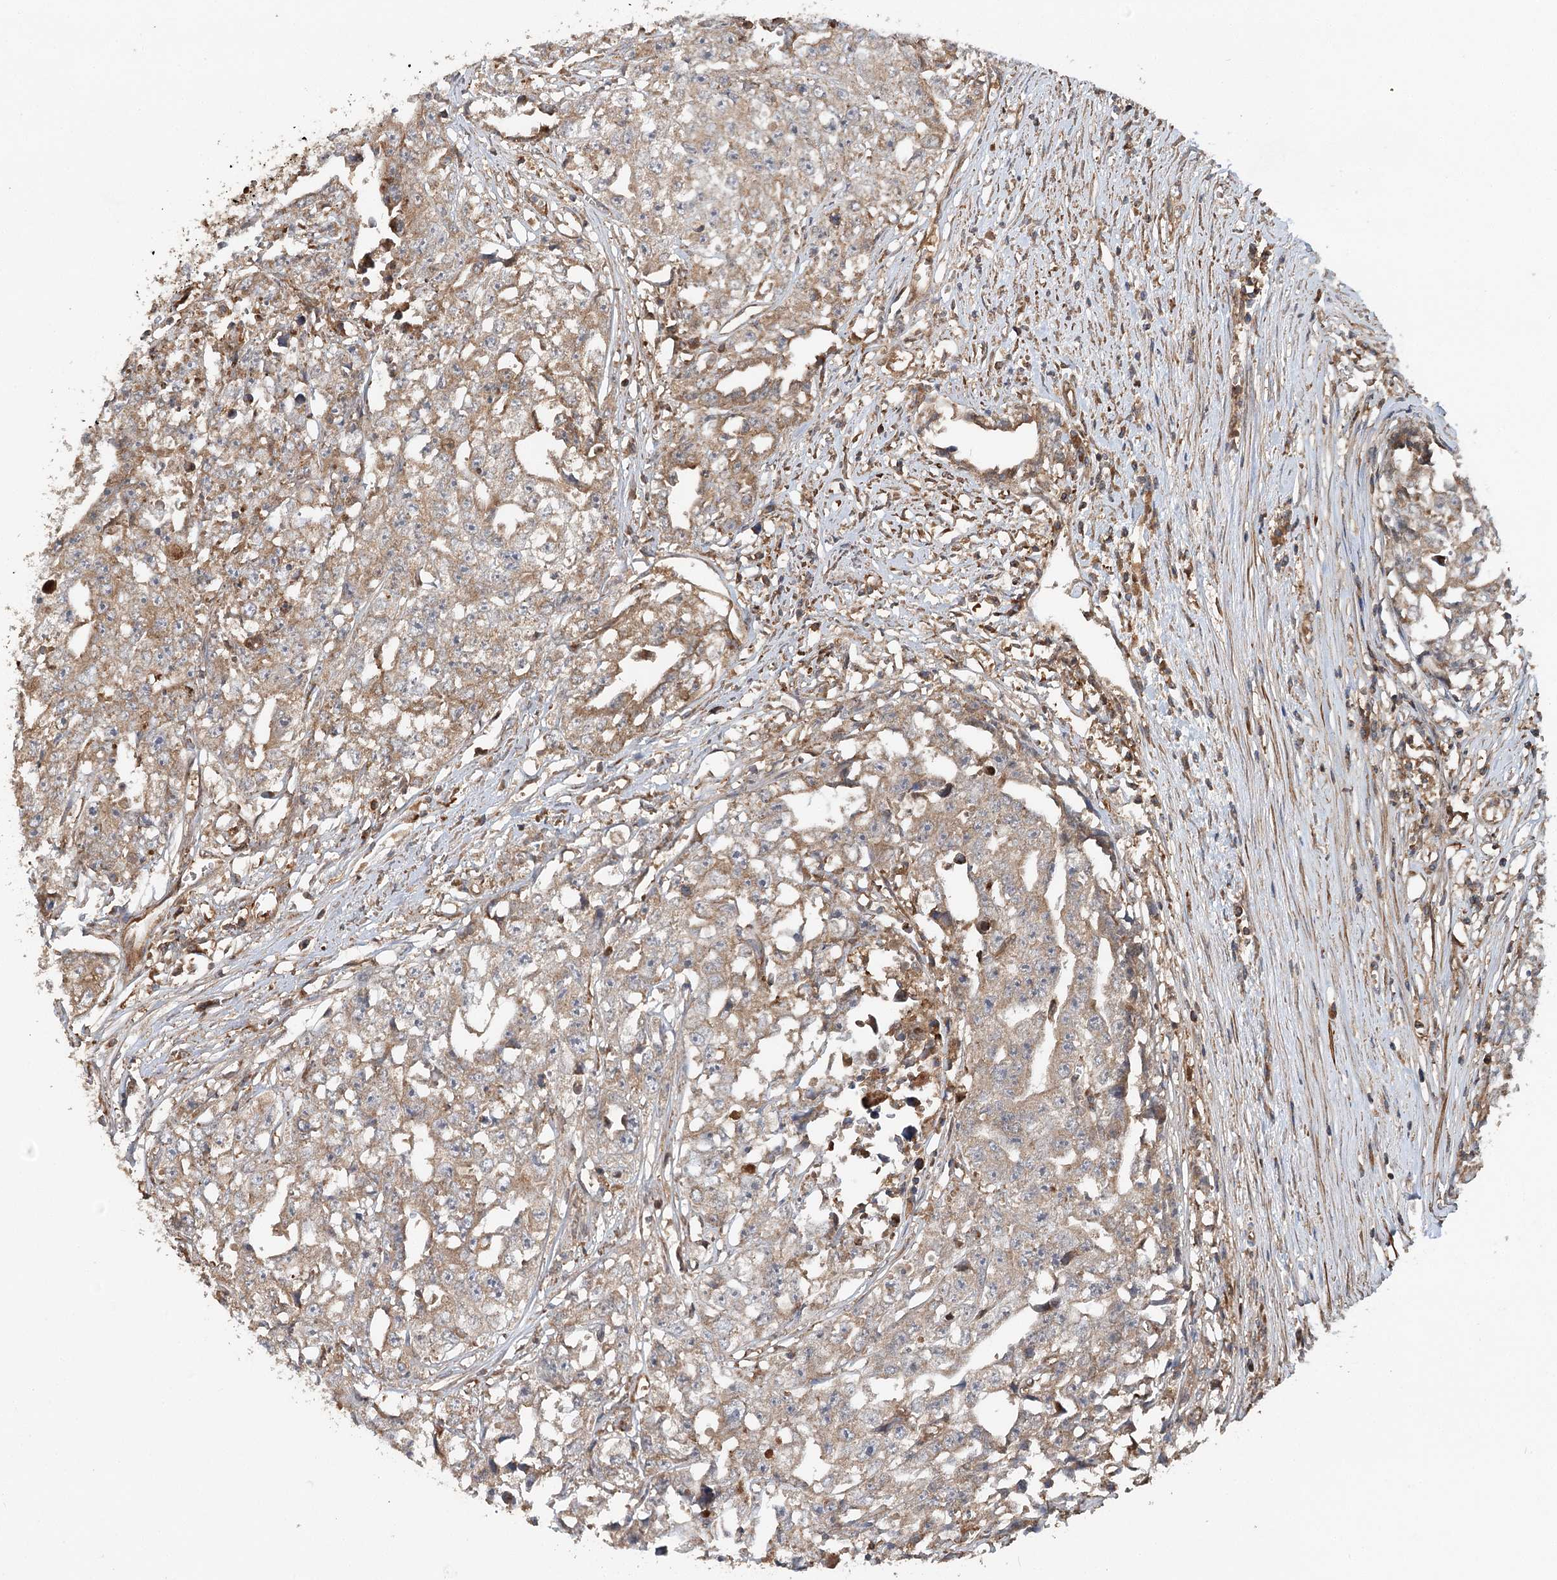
{"staining": {"intensity": "weak", "quantity": ">75%", "location": "cytoplasmic/membranous"}, "tissue": "testis cancer", "cell_type": "Tumor cells", "image_type": "cancer", "snomed": [{"axis": "morphology", "description": "Seminoma, NOS"}, {"axis": "morphology", "description": "Carcinoma, Embryonal, NOS"}, {"axis": "topography", "description": "Testis"}], "caption": "Approximately >75% of tumor cells in testis cancer exhibit weak cytoplasmic/membranous protein expression as visualized by brown immunohistochemical staining.", "gene": "PAIP2", "patient": {"sex": "male", "age": 43}}